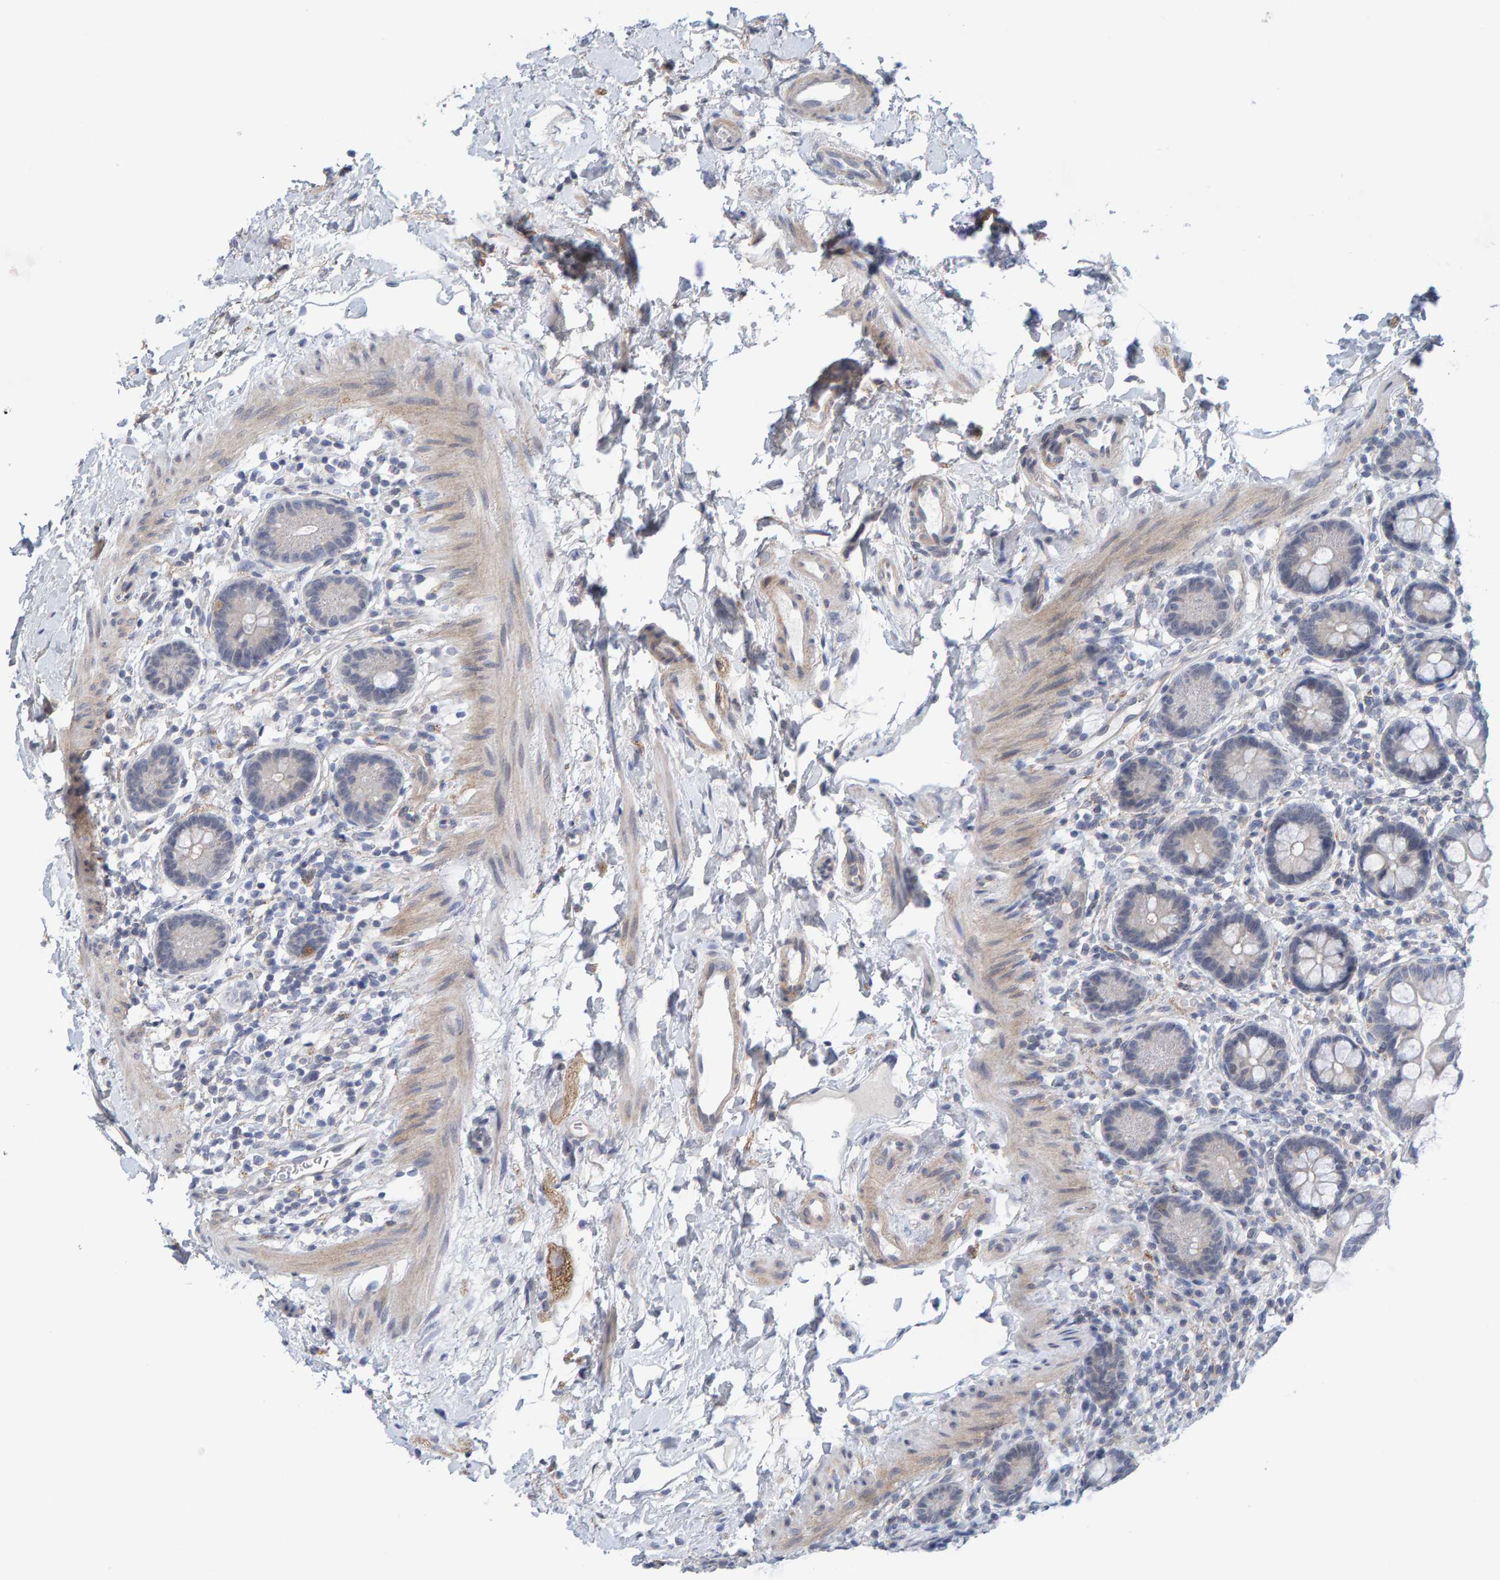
{"staining": {"intensity": "negative", "quantity": "none", "location": "none"}, "tissue": "small intestine", "cell_type": "Glandular cells", "image_type": "normal", "snomed": [{"axis": "morphology", "description": "Normal tissue, NOS"}, {"axis": "topography", "description": "Small intestine"}], "caption": "High magnification brightfield microscopy of unremarkable small intestine stained with DAB (3,3'-diaminobenzidine) (brown) and counterstained with hematoxylin (blue): glandular cells show no significant positivity.", "gene": "CDH2", "patient": {"sex": "female", "age": 84}}